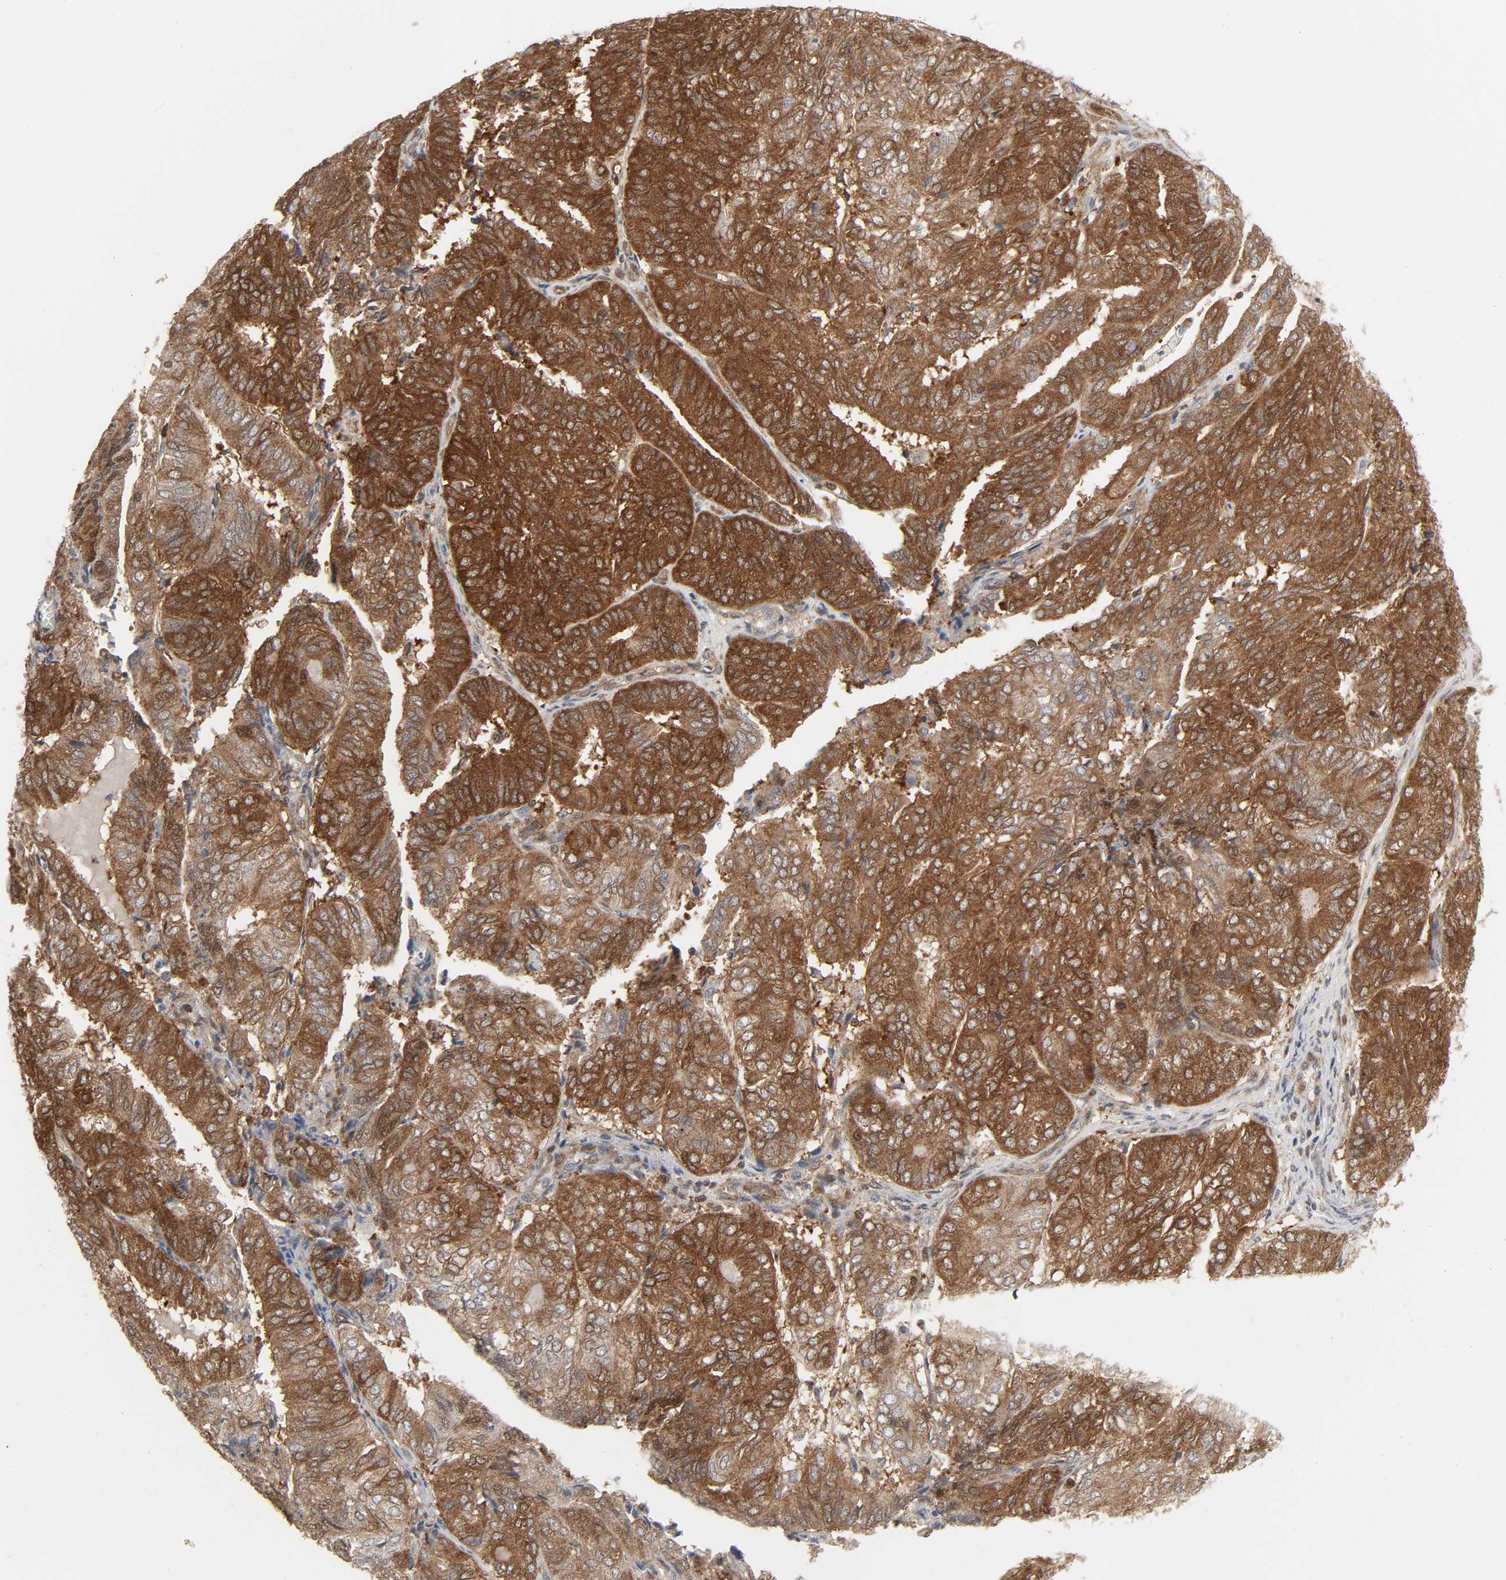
{"staining": {"intensity": "strong", "quantity": ">75%", "location": "cytoplasmic/membranous"}, "tissue": "endometrial cancer", "cell_type": "Tumor cells", "image_type": "cancer", "snomed": [{"axis": "morphology", "description": "Adenocarcinoma, NOS"}, {"axis": "topography", "description": "Uterus"}], "caption": "A brown stain labels strong cytoplasmic/membranous staining of a protein in adenocarcinoma (endometrial) tumor cells. (brown staining indicates protein expression, while blue staining denotes nuclei).", "gene": "GSK3A", "patient": {"sex": "female", "age": 60}}